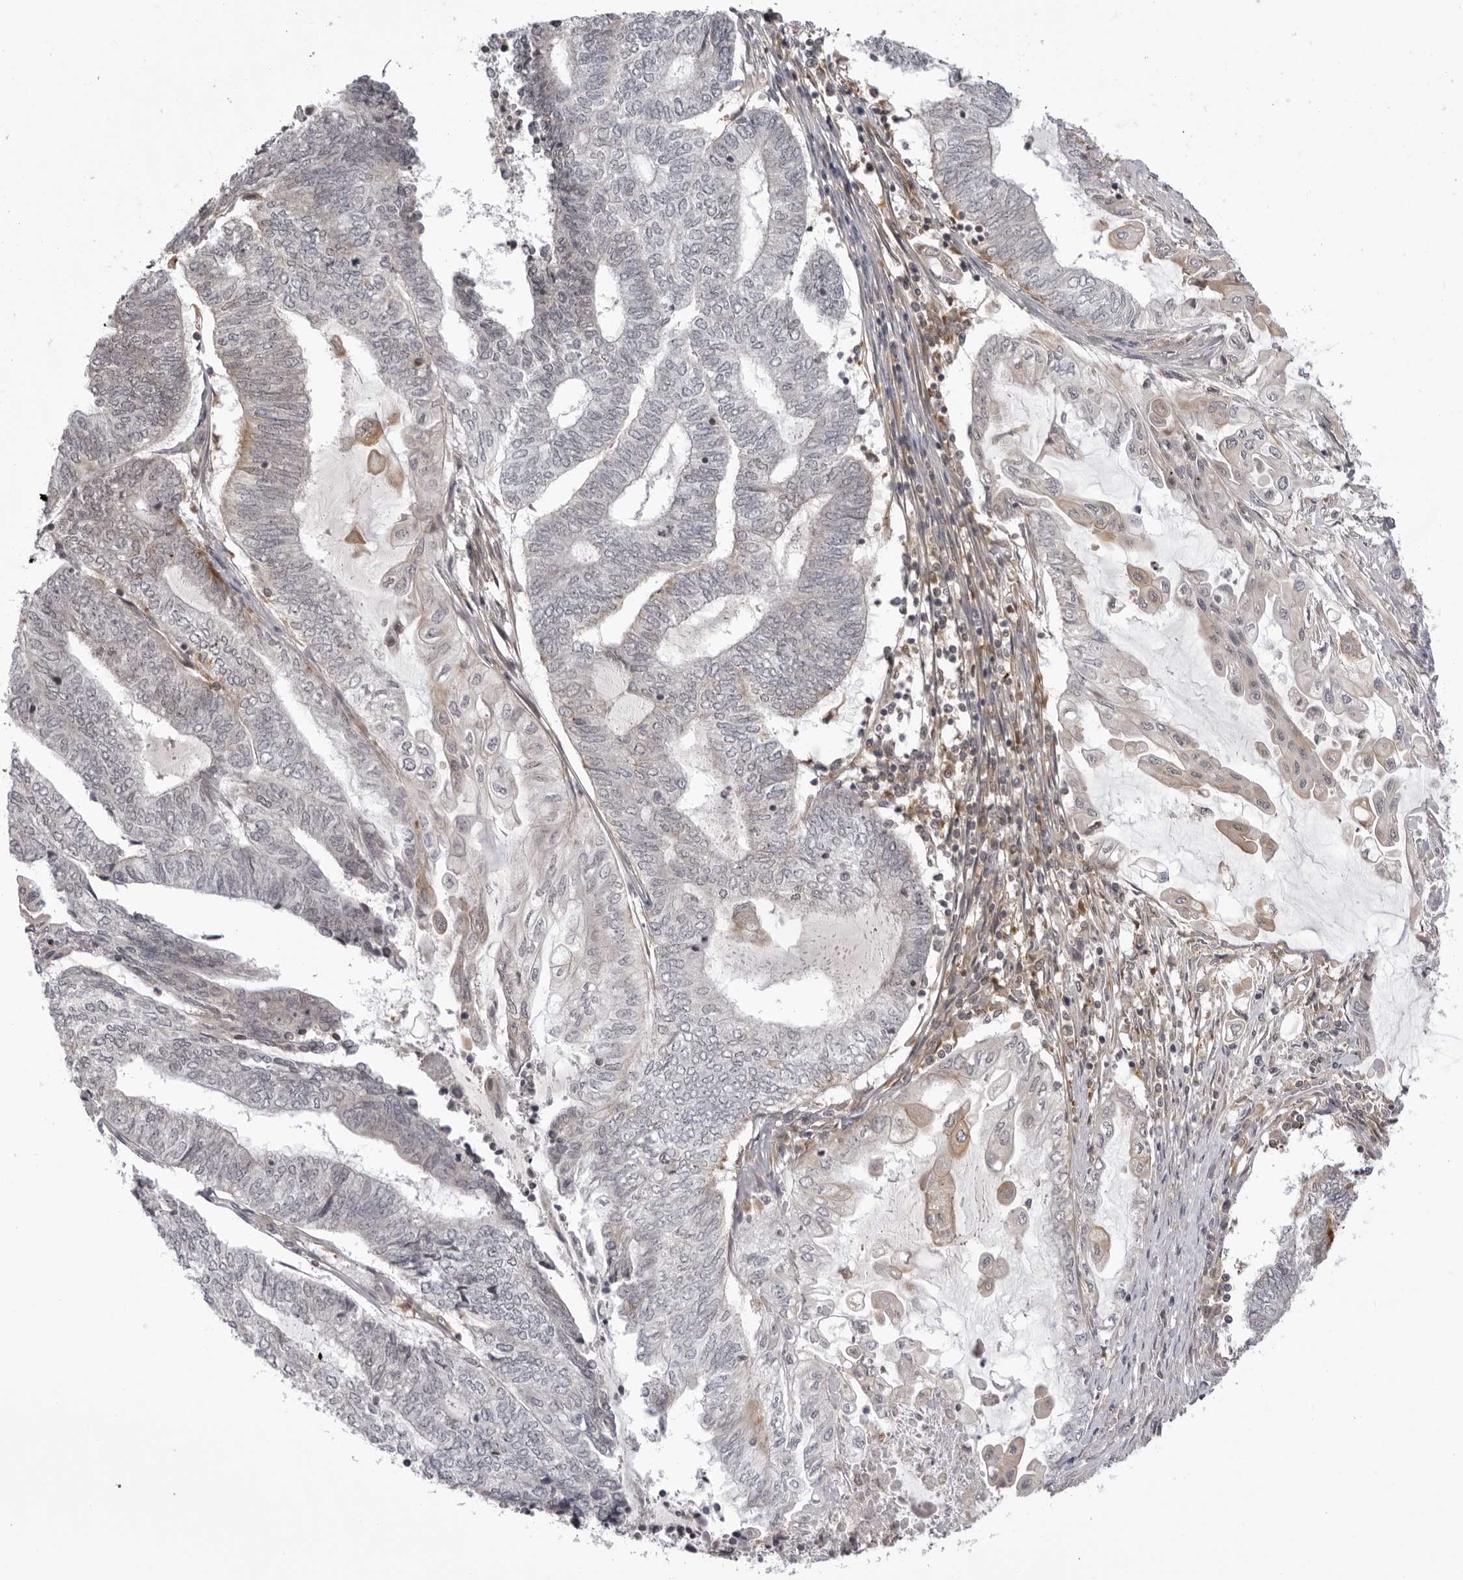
{"staining": {"intensity": "negative", "quantity": "none", "location": "none"}, "tissue": "endometrial cancer", "cell_type": "Tumor cells", "image_type": "cancer", "snomed": [{"axis": "morphology", "description": "Adenocarcinoma, NOS"}, {"axis": "topography", "description": "Uterus"}, {"axis": "topography", "description": "Endometrium"}], "caption": "DAB (3,3'-diaminobenzidine) immunohistochemical staining of human adenocarcinoma (endometrial) shows no significant staining in tumor cells. The staining was performed using DAB (3,3'-diaminobenzidine) to visualize the protein expression in brown, while the nuclei were stained in blue with hematoxylin (Magnification: 20x).", "gene": "USP43", "patient": {"sex": "female", "age": 70}}